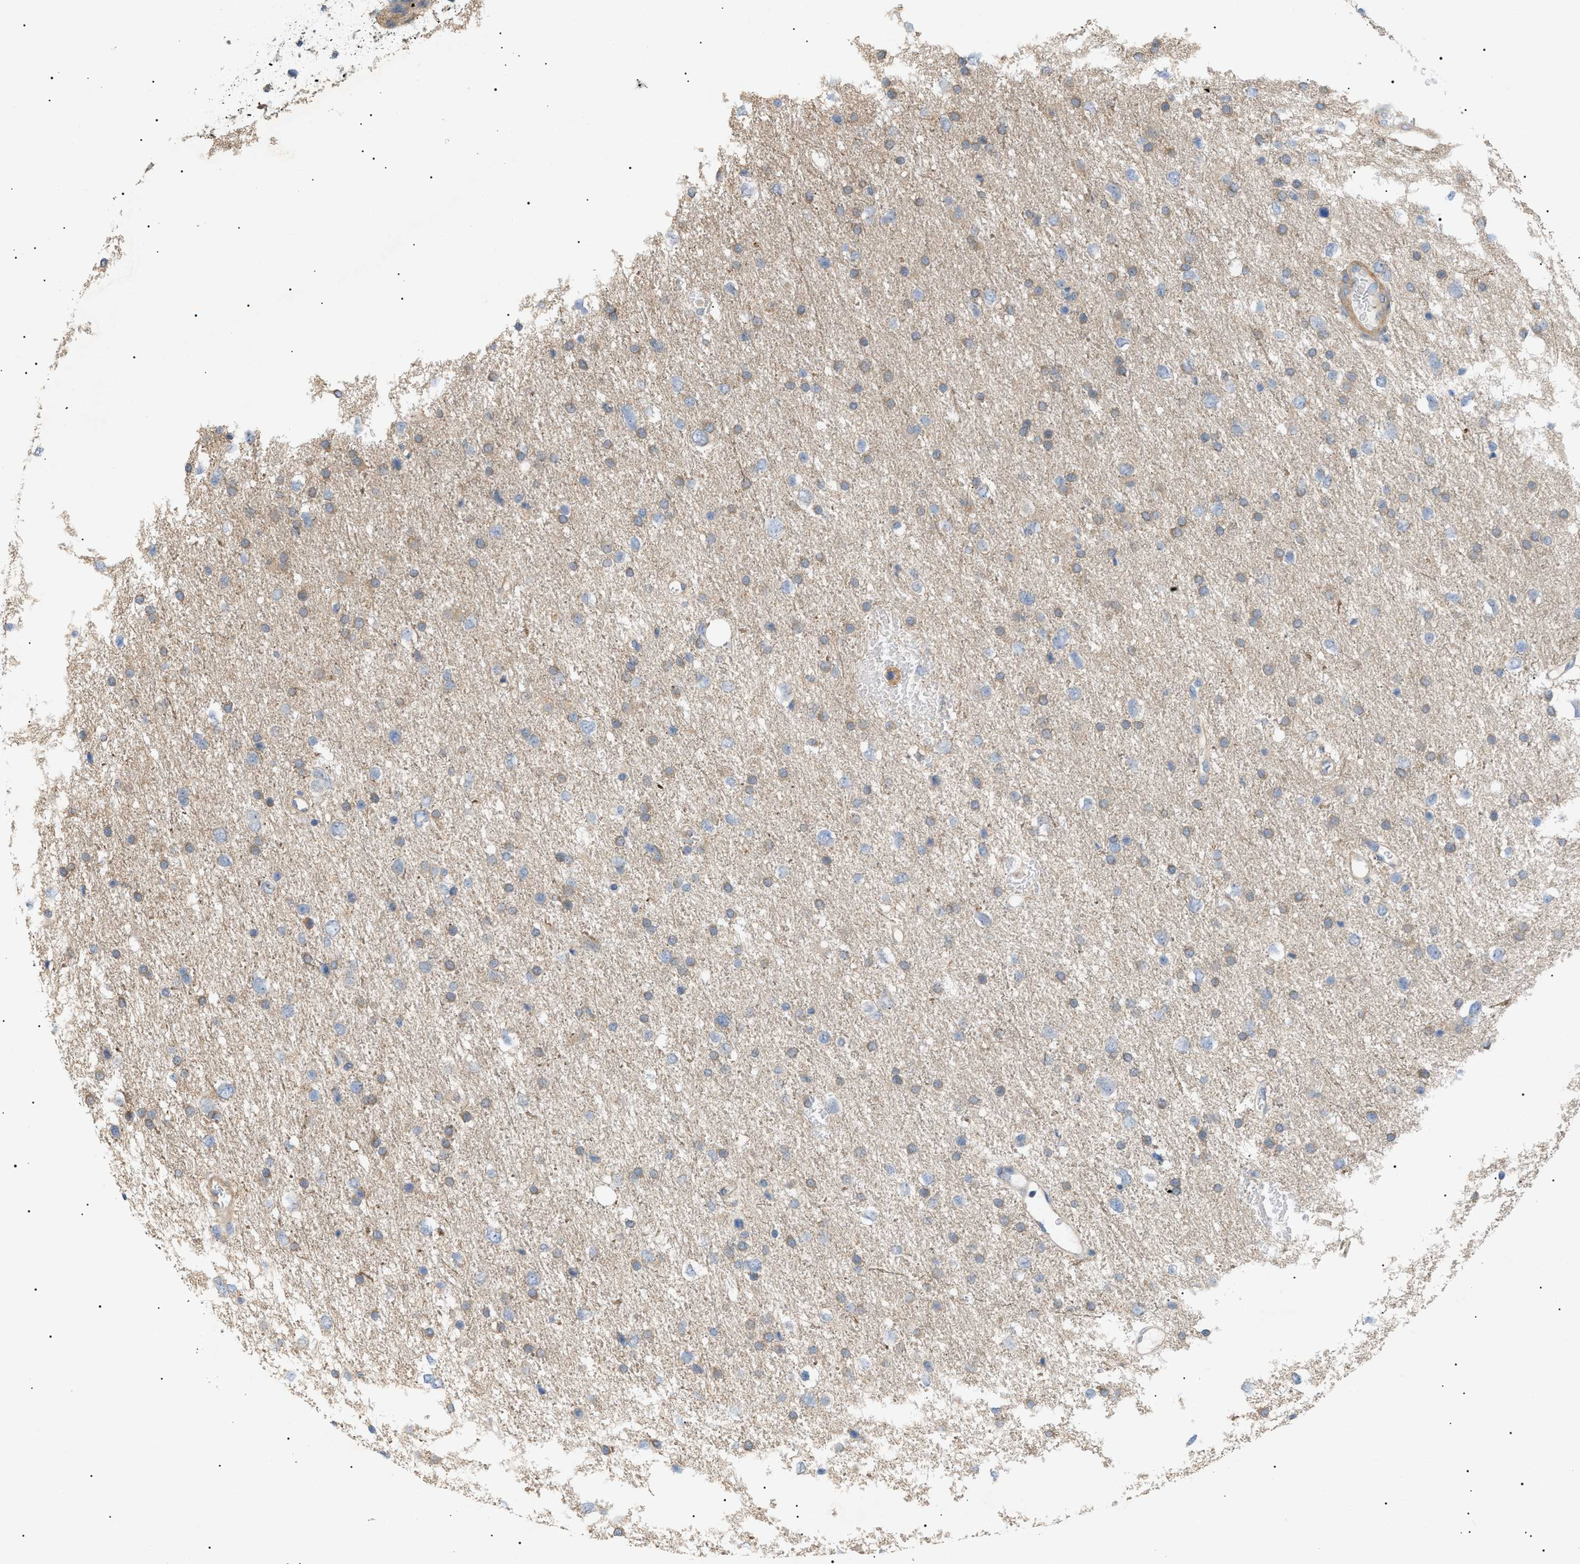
{"staining": {"intensity": "weak", "quantity": "25%-75%", "location": "cytoplasmic/membranous"}, "tissue": "glioma", "cell_type": "Tumor cells", "image_type": "cancer", "snomed": [{"axis": "morphology", "description": "Glioma, malignant, Low grade"}, {"axis": "topography", "description": "Brain"}], "caption": "Protein expression analysis of human glioma reveals weak cytoplasmic/membranous staining in approximately 25%-75% of tumor cells.", "gene": "IRS2", "patient": {"sex": "female", "age": 37}}